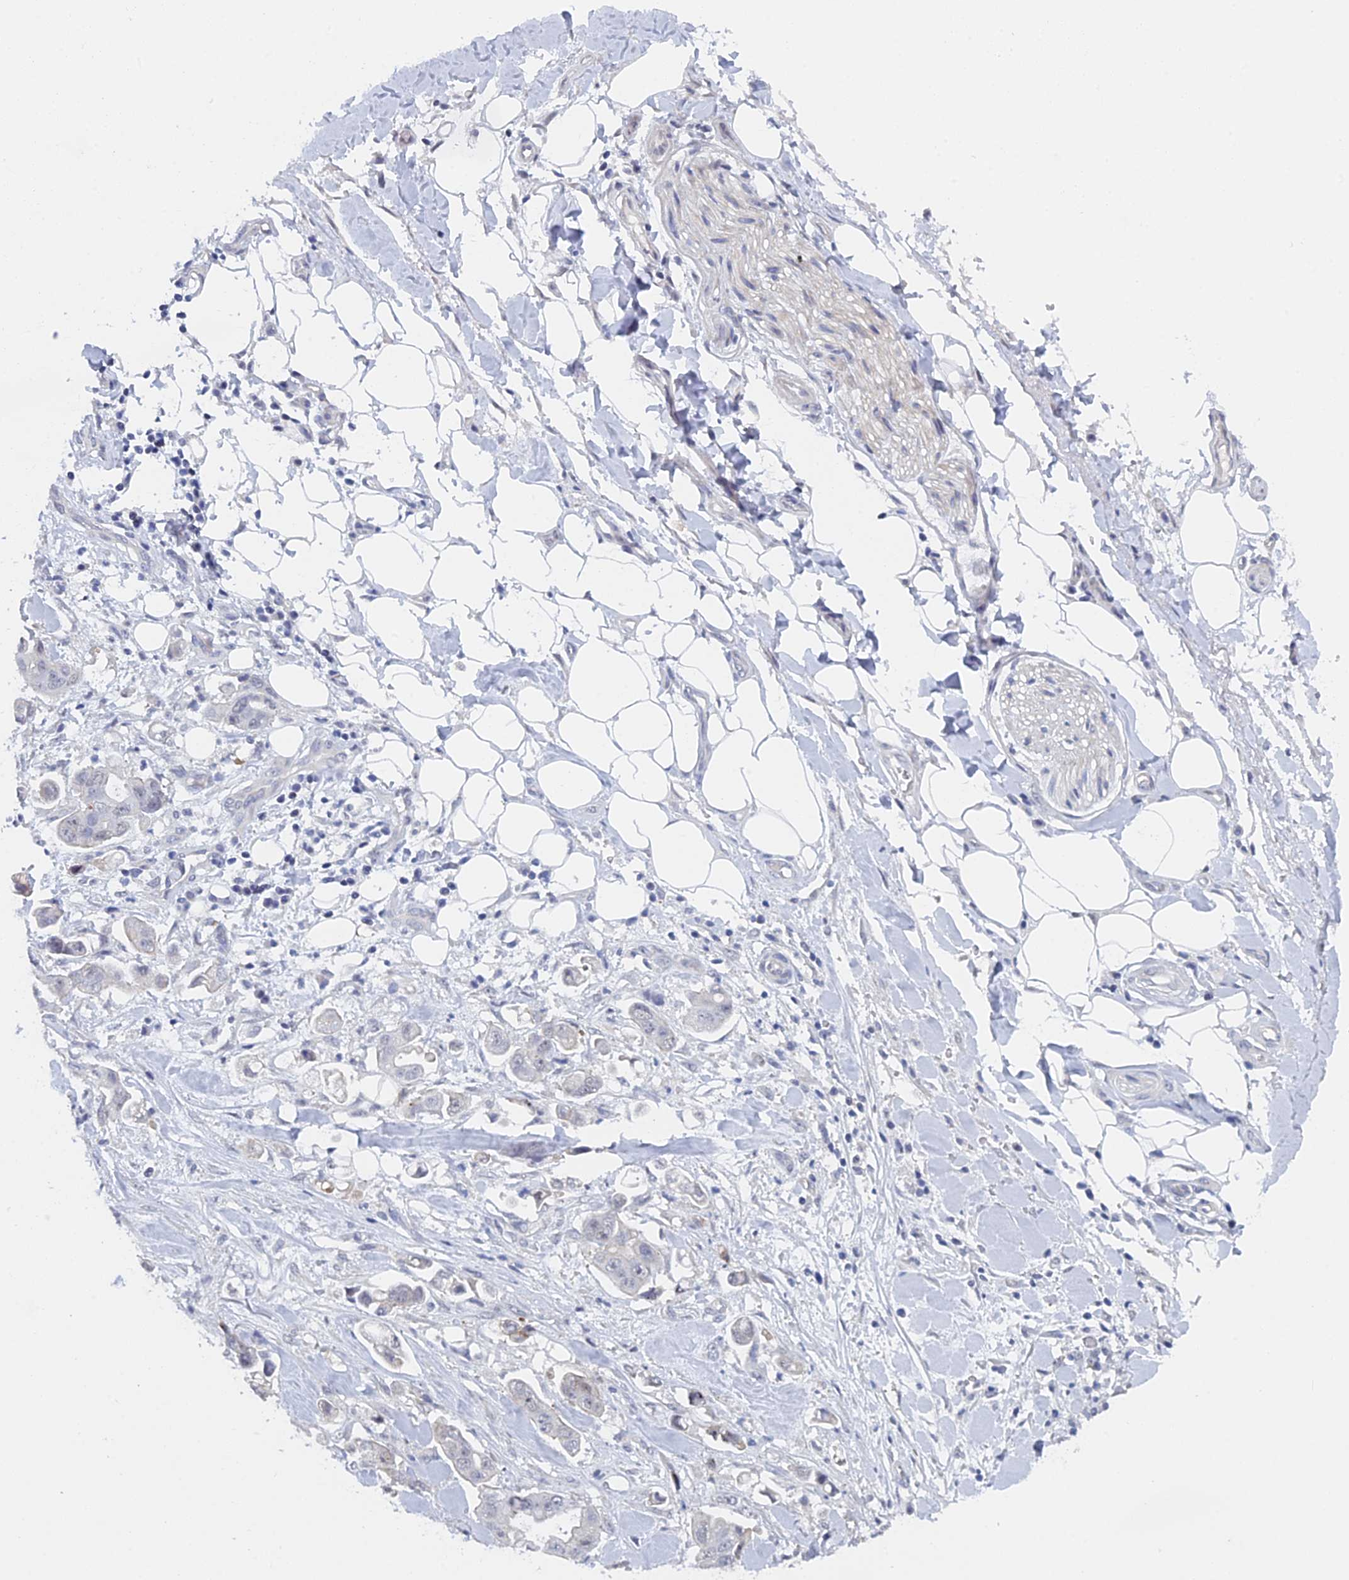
{"staining": {"intensity": "negative", "quantity": "none", "location": "none"}, "tissue": "stomach cancer", "cell_type": "Tumor cells", "image_type": "cancer", "snomed": [{"axis": "morphology", "description": "Adenocarcinoma, NOS"}, {"axis": "topography", "description": "Stomach"}], "caption": "This is a micrograph of IHC staining of stomach cancer, which shows no expression in tumor cells.", "gene": "GMNC", "patient": {"sex": "male", "age": 62}}